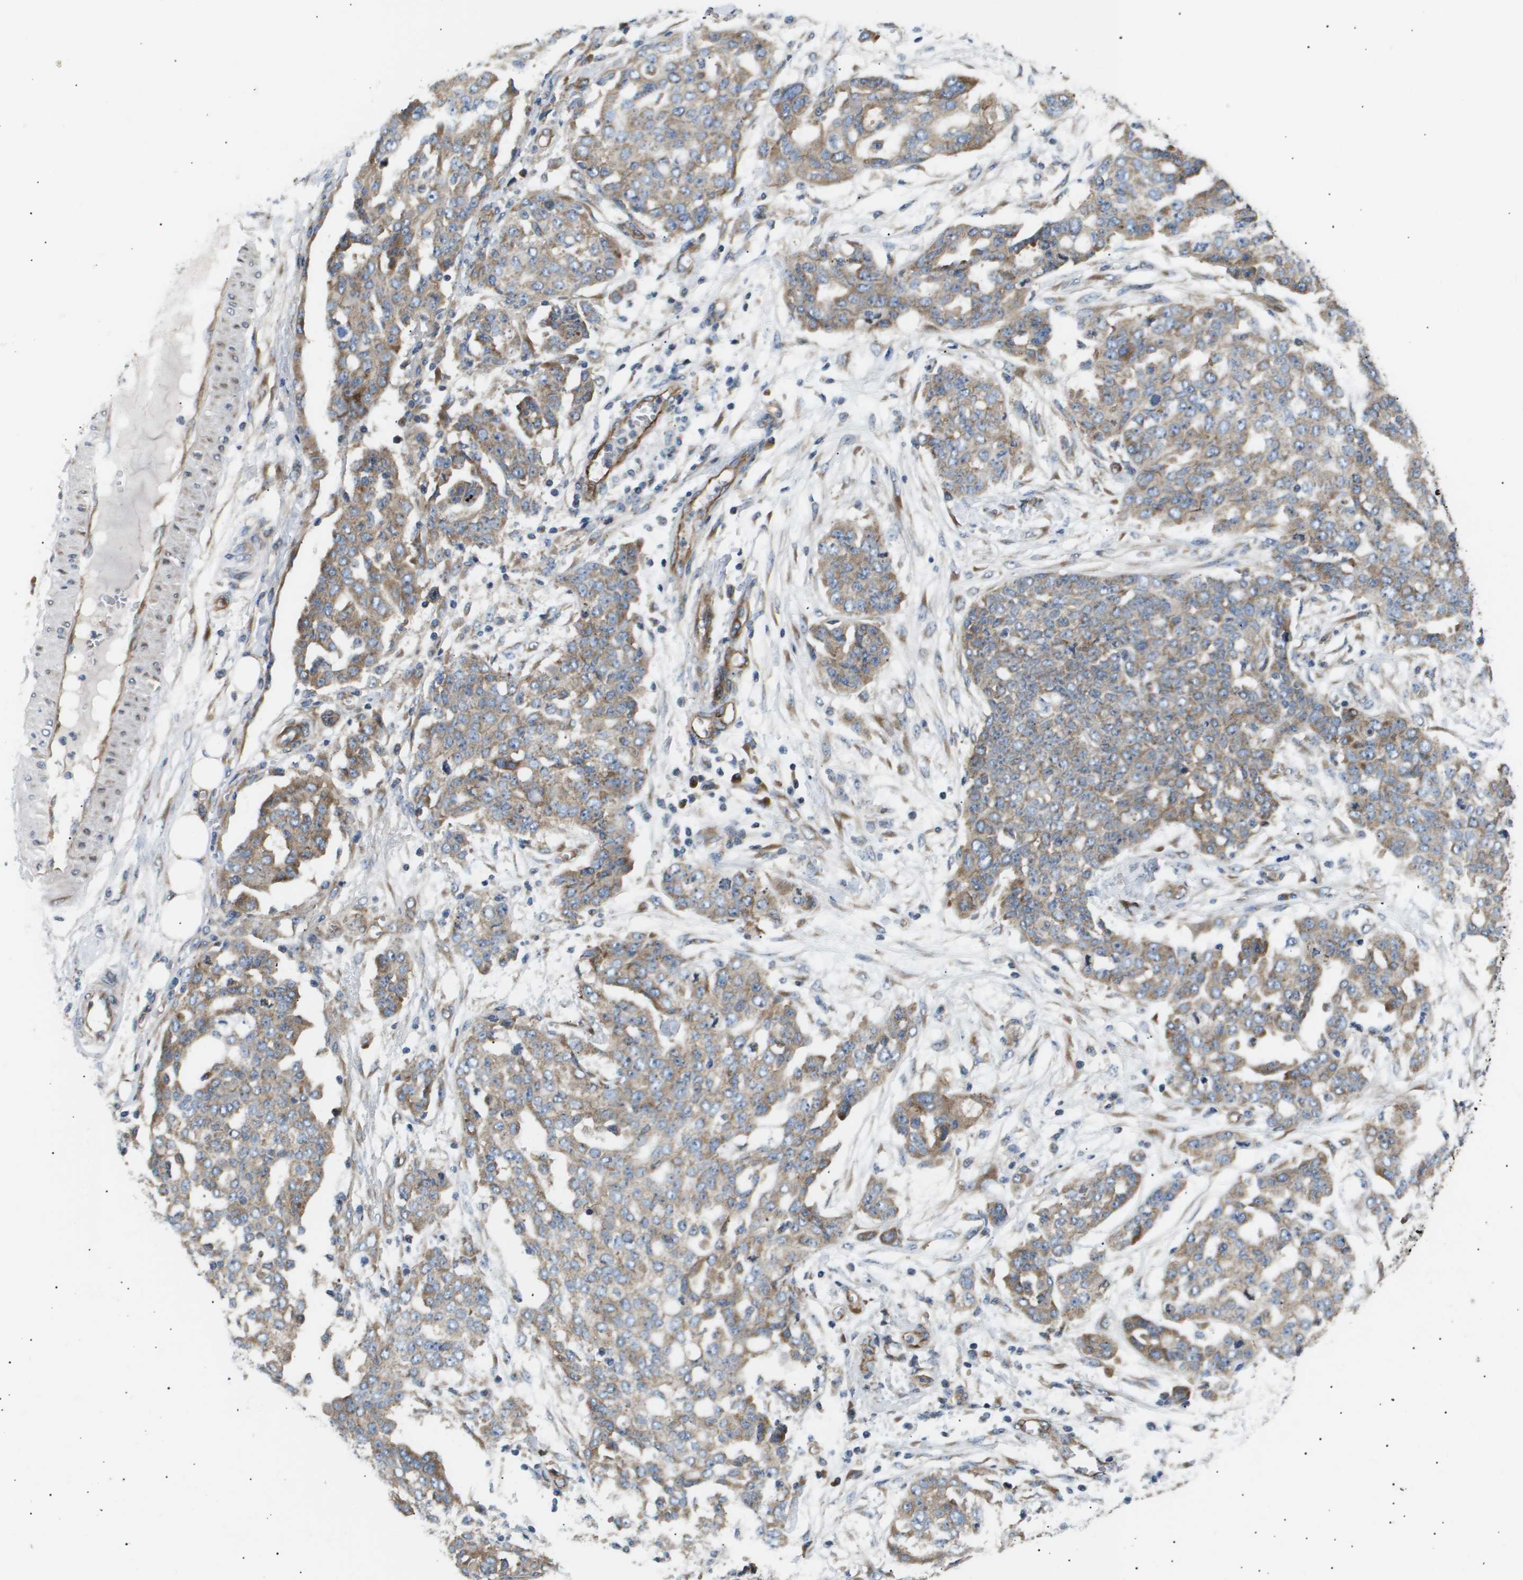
{"staining": {"intensity": "moderate", "quantity": "25%-75%", "location": "cytoplasmic/membranous"}, "tissue": "ovarian cancer", "cell_type": "Tumor cells", "image_type": "cancer", "snomed": [{"axis": "morphology", "description": "Cystadenocarcinoma, serous, NOS"}, {"axis": "topography", "description": "Soft tissue"}, {"axis": "topography", "description": "Ovary"}], "caption": "This histopathology image displays ovarian cancer (serous cystadenocarcinoma) stained with immunohistochemistry (IHC) to label a protein in brown. The cytoplasmic/membranous of tumor cells show moderate positivity for the protein. Nuclei are counter-stained blue.", "gene": "LYSMD3", "patient": {"sex": "female", "age": 57}}